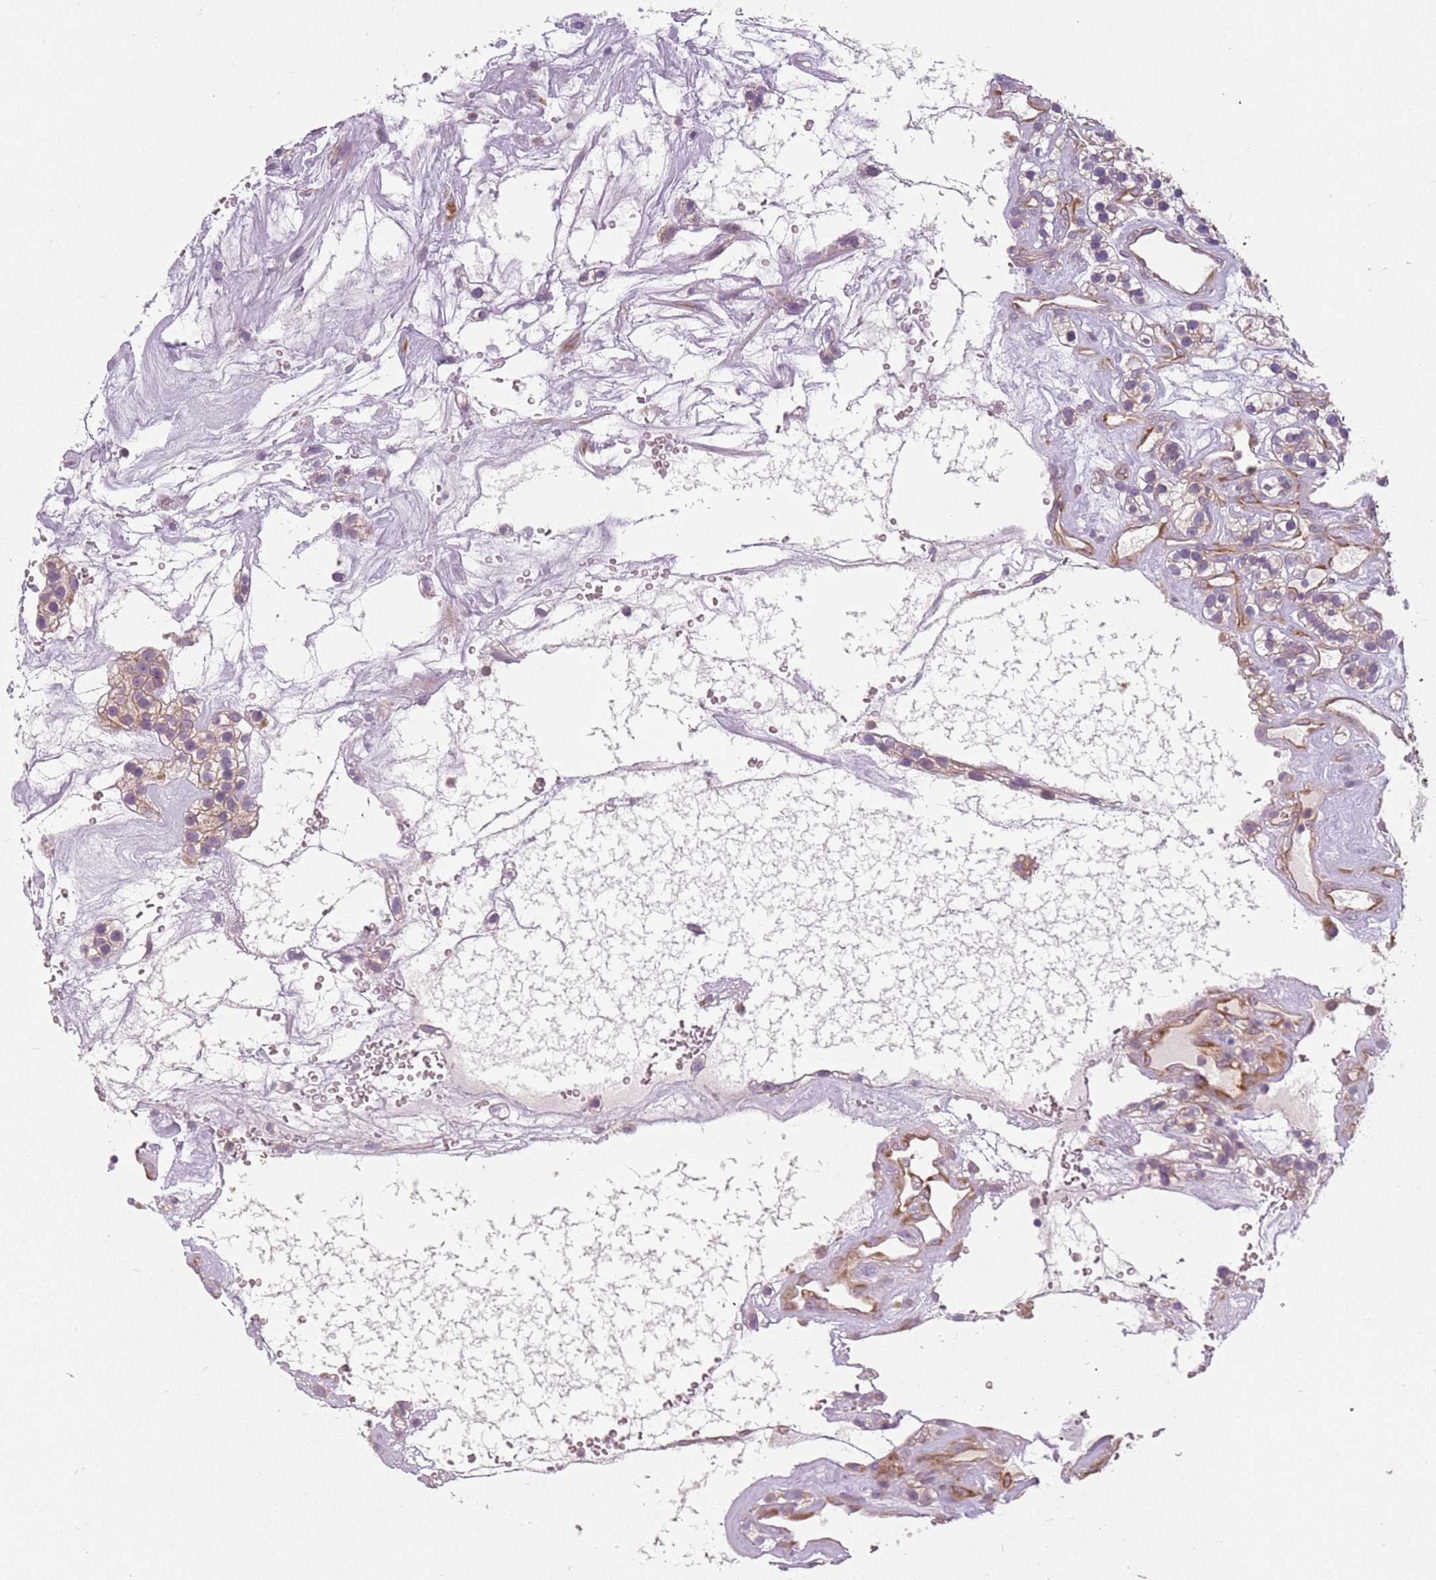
{"staining": {"intensity": "weak", "quantity": "25%-75%", "location": "cytoplasmic/membranous"}, "tissue": "renal cancer", "cell_type": "Tumor cells", "image_type": "cancer", "snomed": [{"axis": "morphology", "description": "Adenocarcinoma, NOS"}, {"axis": "topography", "description": "Kidney"}], "caption": "There is low levels of weak cytoplasmic/membranous expression in tumor cells of renal cancer, as demonstrated by immunohistochemical staining (brown color).", "gene": "RPS28", "patient": {"sex": "female", "age": 57}}